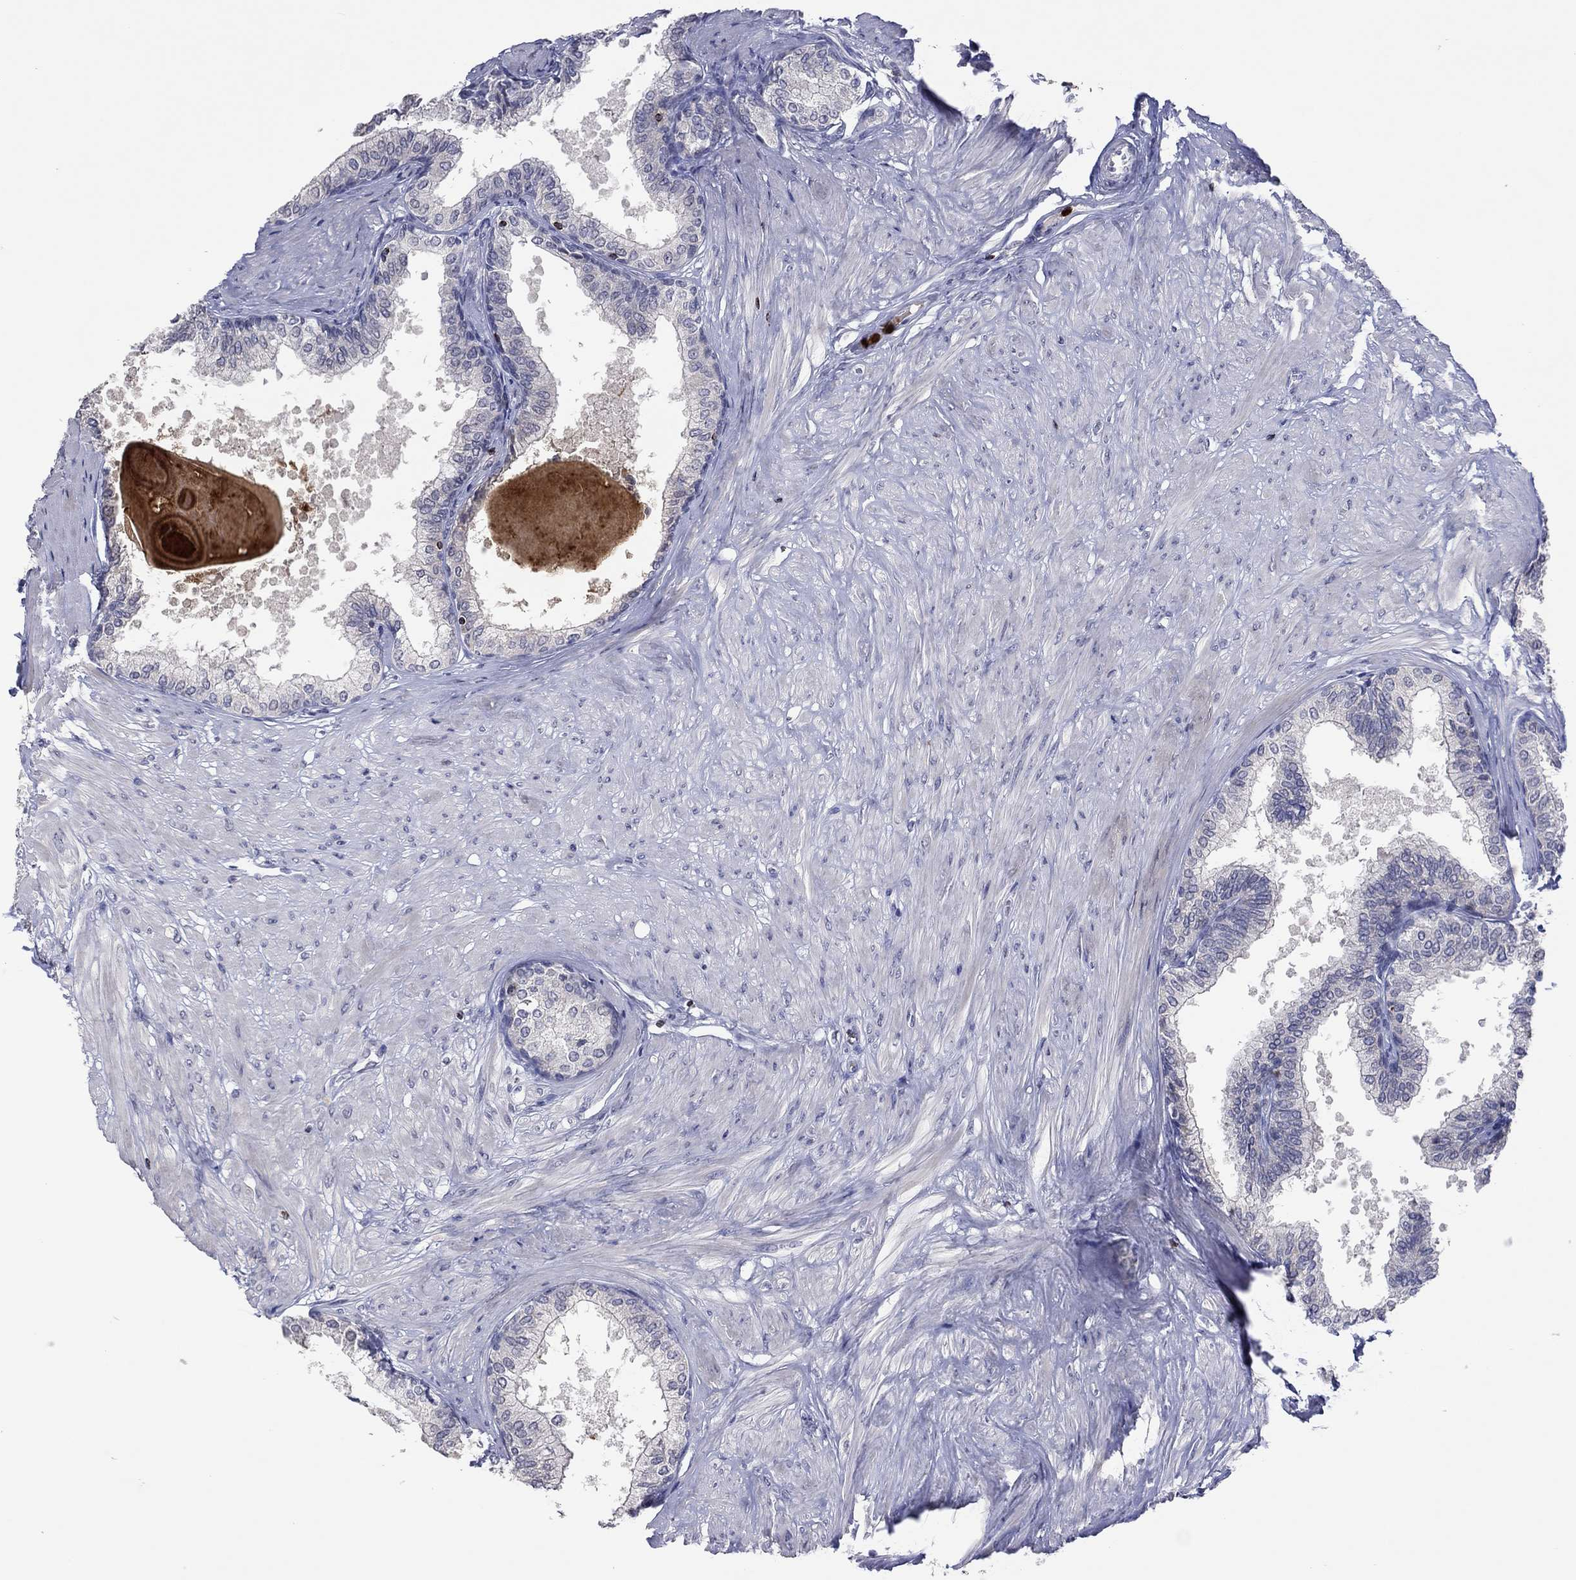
{"staining": {"intensity": "negative", "quantity": "none", "location": "none"}, "tissue": "prostate", "cell_type": "Glandular cells", "image_type": "normal", "snomed": [{"axis": "morphology", "description": "Normal tissue, NOS"}, {"axis": "topography", "description": "Prostate"}], "caption": "This is an IHC micrograph of unremarkable human prostate. There is no staining in glandular cells.", "gene": "CCL5", "patient": {"sex": "male", "age": 63}}